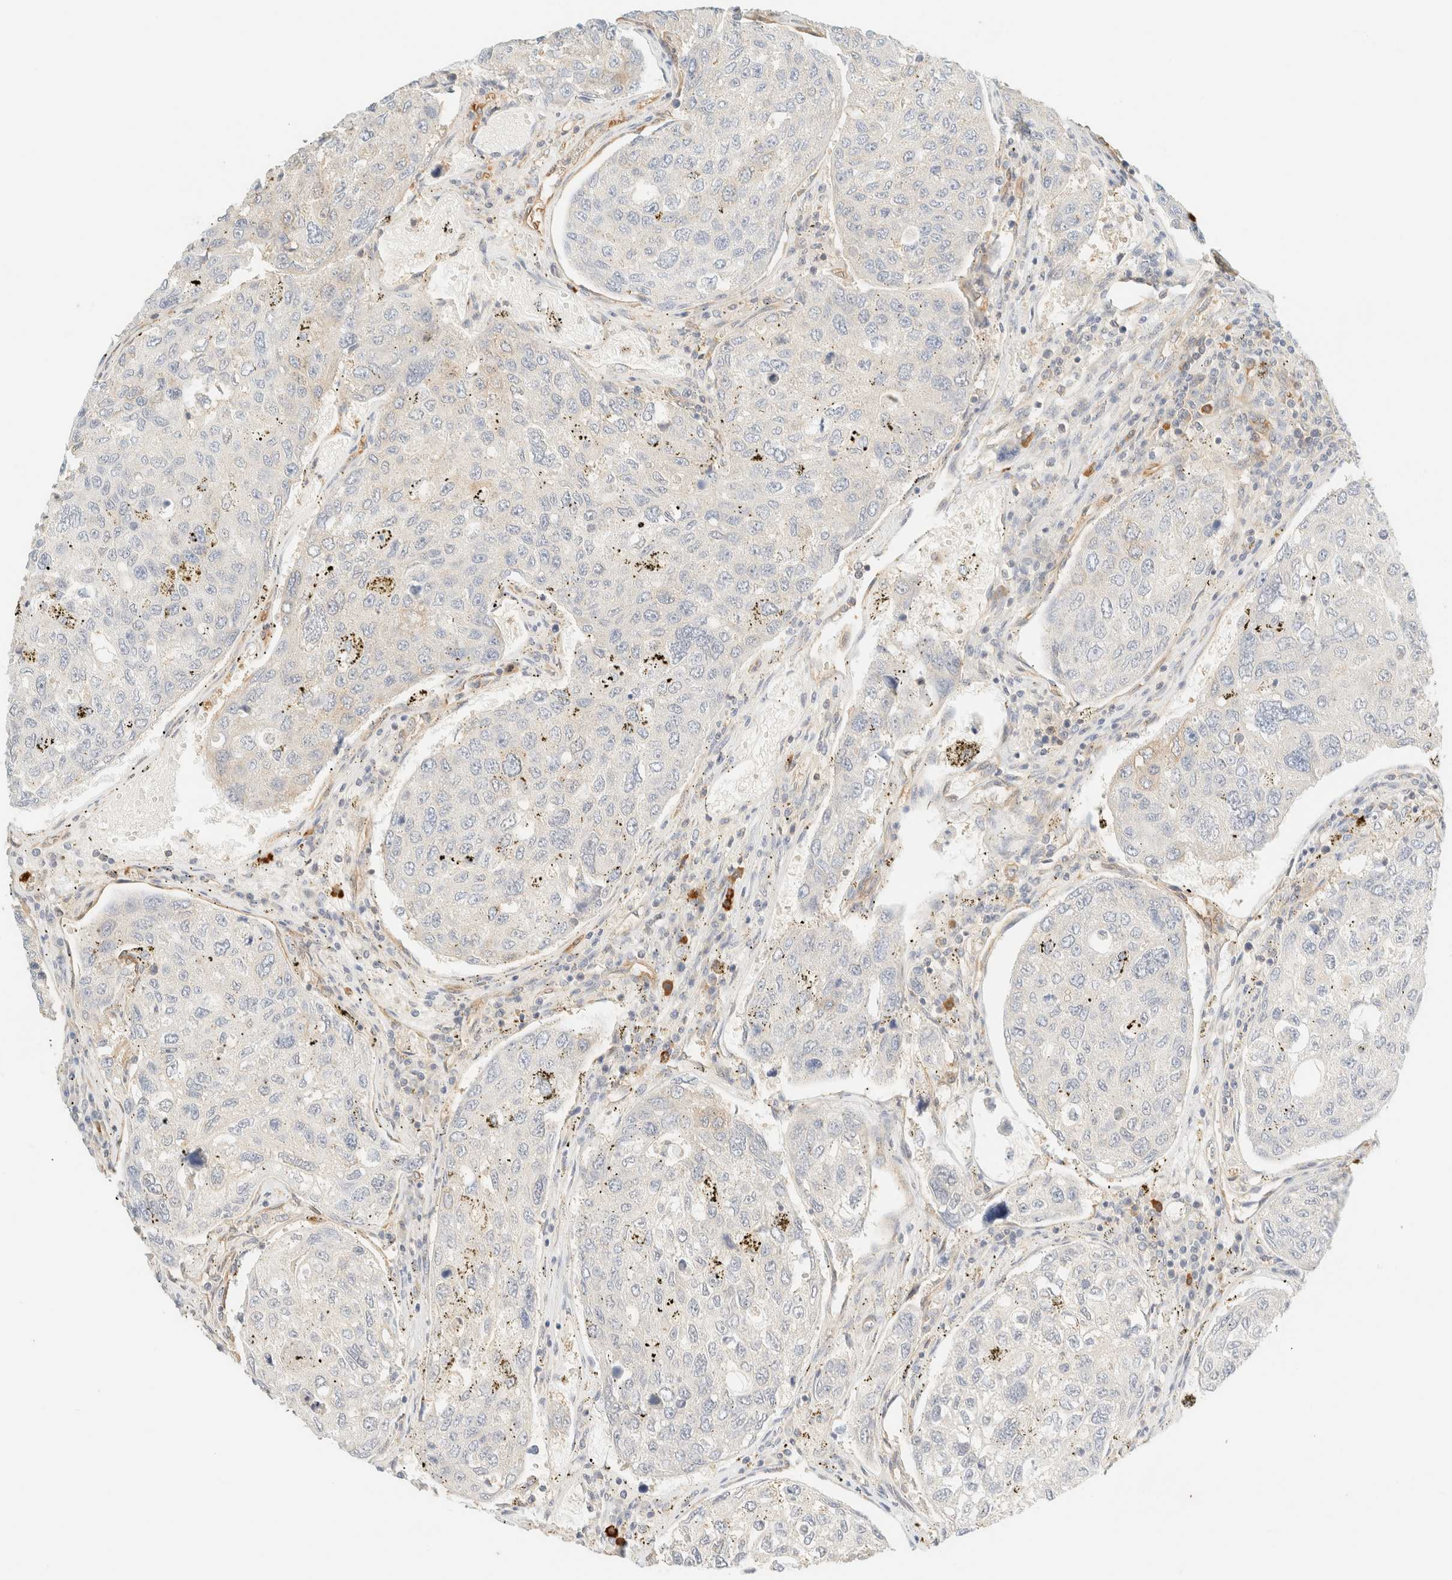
{"staining": {"intensity": "negative", "quantity": "none", "location": "none"}, "tissue": "urothelial cancer", "cell_type": "Tumor cells", "image_type": "cancer", "snomed": [{"axis": "morphology", "description": "Urothelial carcinoma, High grade"}, {"axis": "topography", "description": "Lymph node"}, {"axis": "topography", "description": "Urinary bladder"}], "caption": "Photomicrograph shows no protein positivity in tumor cells of urothelial cancer tissue.", "gene": "FHOD1", "patient": {"sex": "male", "age": 51}}